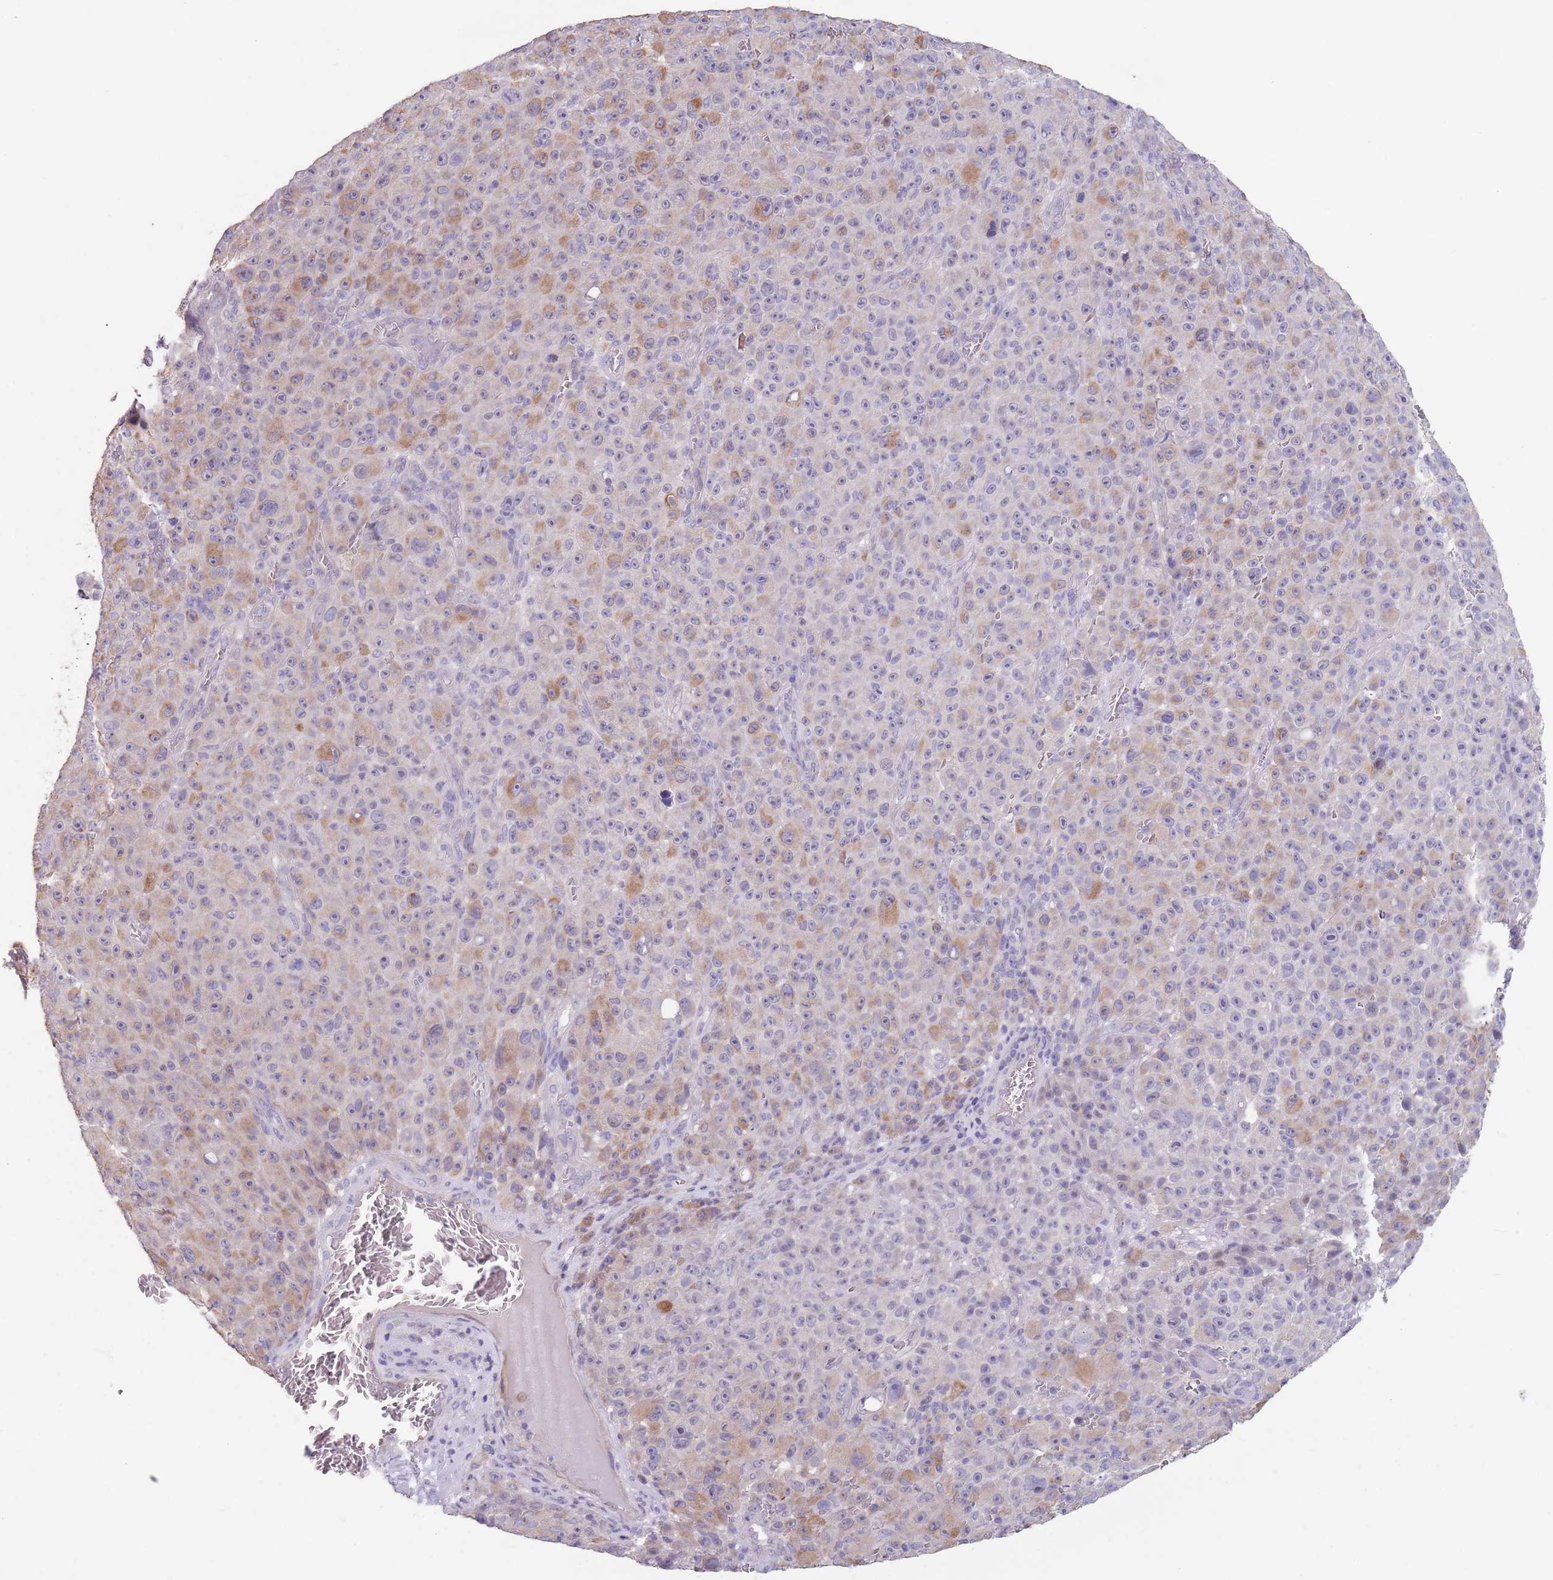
{"staining": {"intensity": "moderate", "quantity": "<25%", "location": "cytoplasmic/membranous"}, "tissue": "melanoma", "cell_type": "Tumor cells", "image_type": "cancer", "snomed": [{"axis": "morphology", "description": "Malignant melanoma, NOS"}, {"axis": "topography", "description": "Skin"}], "caption": "Malignant melanoma was stained to show a protein in brown. There is low levels of moderate cytoplasmic/membranous staining in about <25% of tumor cells.", "gene": "ZNF14", "patient": {"sex": "female", "age": 82}}